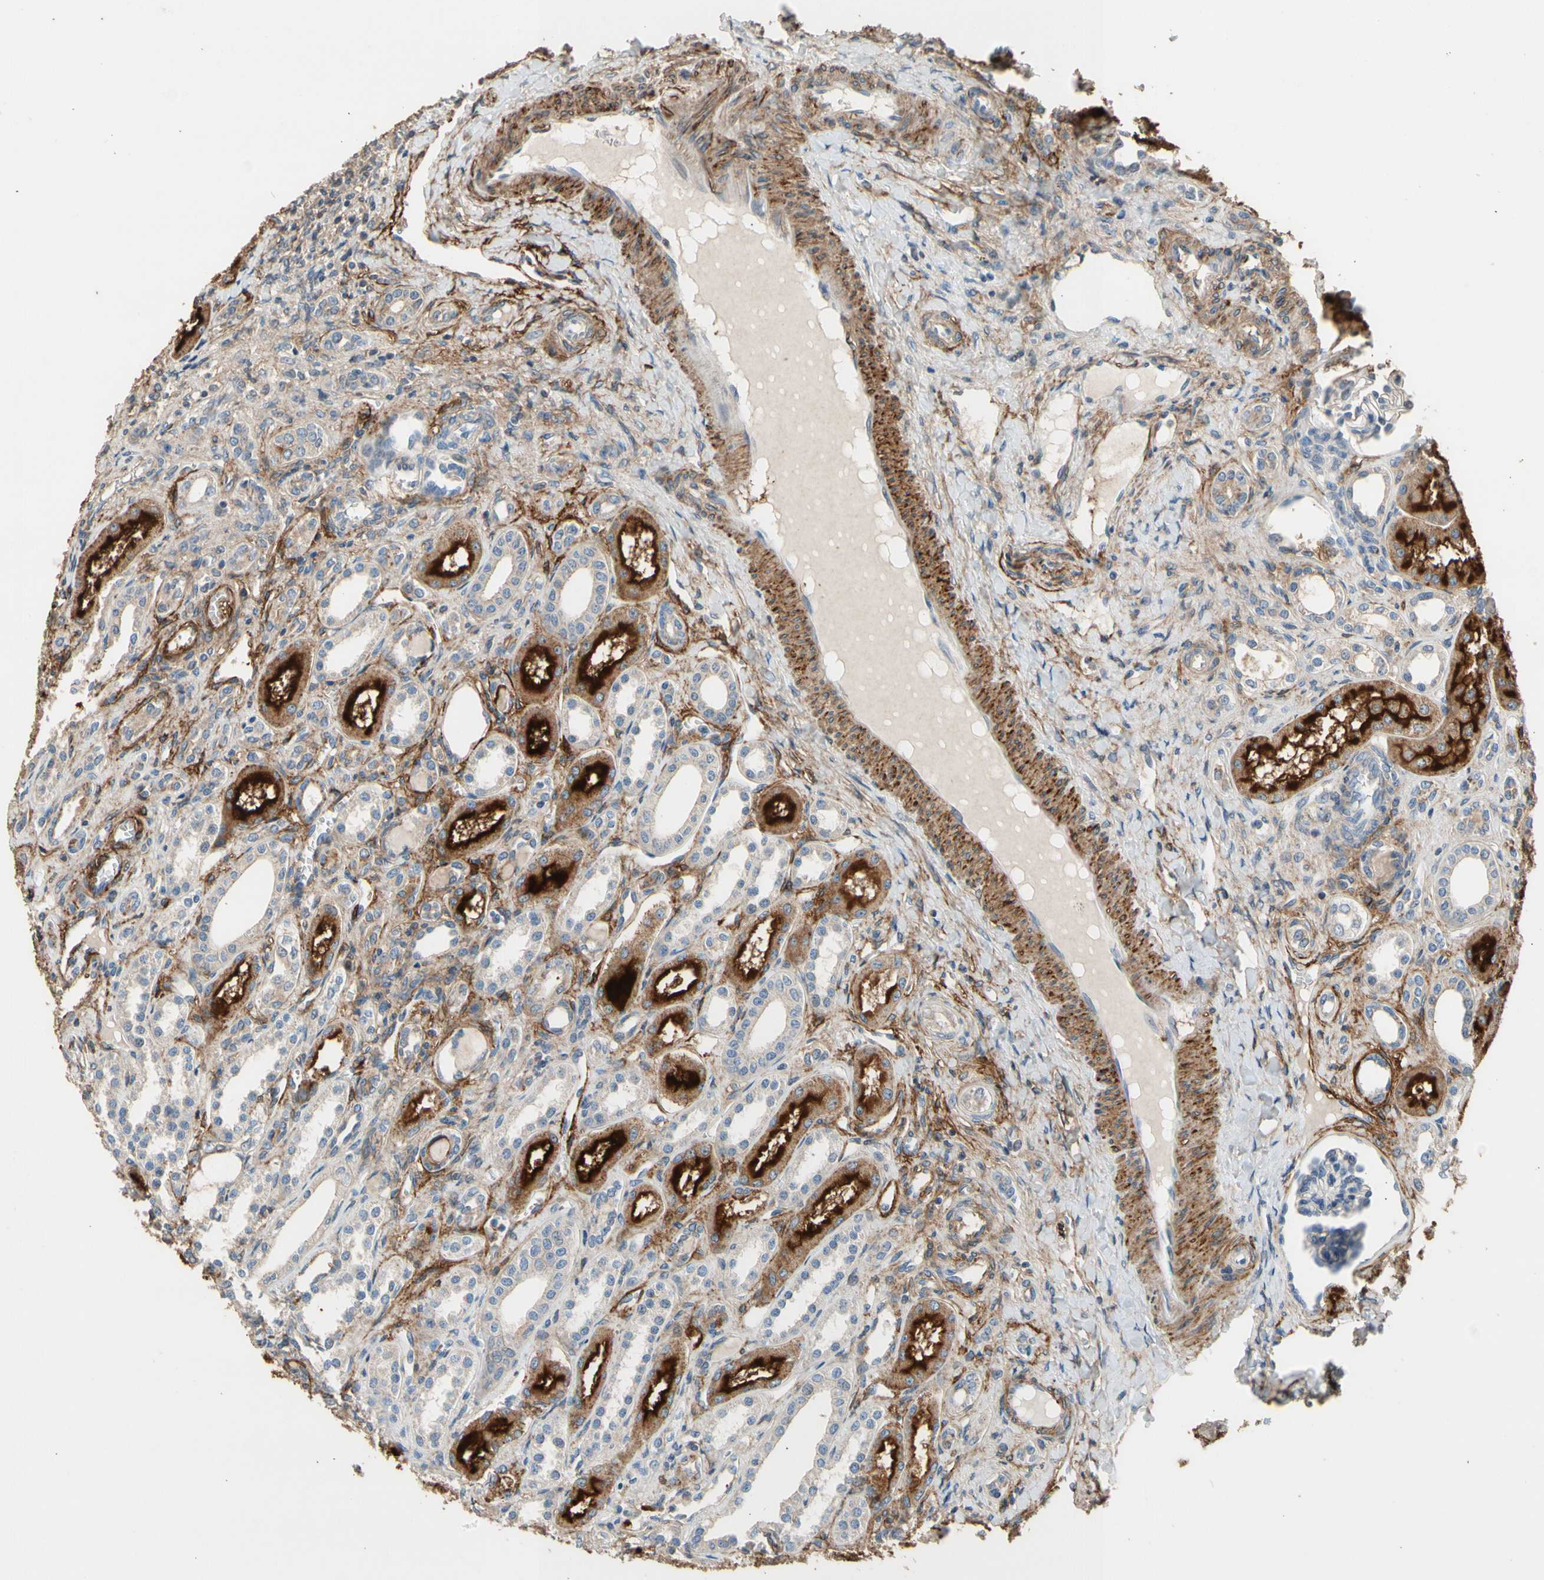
{"staining": {"intensity": "negative", "quantity": "none", "location": "none"}, "tissue": "kidney", "cell_type": "Cells in glomeruli", "image_type": "normal", "snomed": [{"axis": "morphology", "description": "Normal tissue, NOS"}, {"axis": "topography", "description": "Kidney"}], "caption": "A histopathology image of human kidney is negative for staining in cells in glomeruli. (DAB IHC, high magnification).", "gene": "SUSD2", "patient": {"sex": "male", "age": 7}}